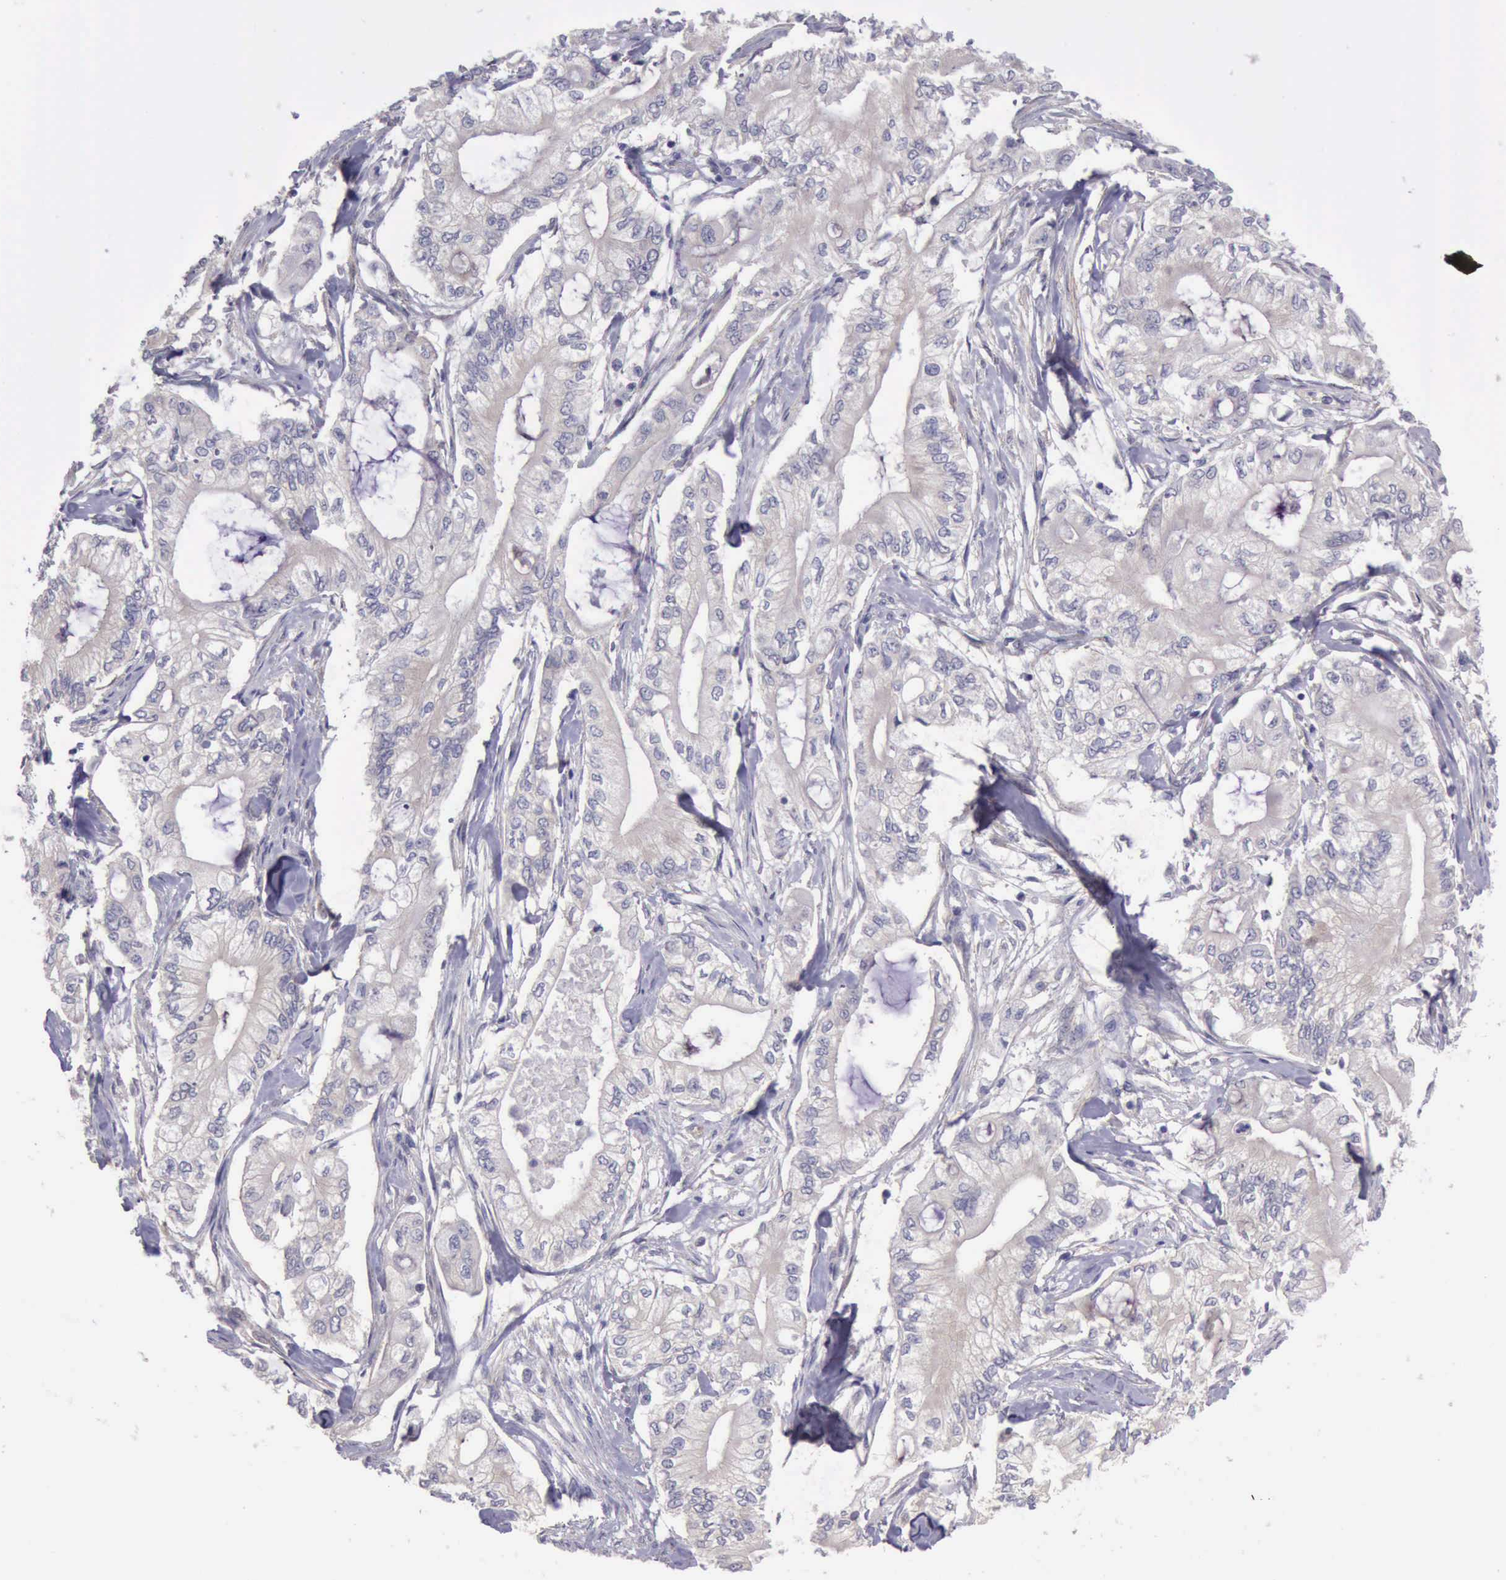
{"staining": {"intensity": "negative", "quantity": "none", "location": "none"}, "tissue": "pancreatic cancer", "cell_type": "Tumor cells", "image_type": "cancer", "snomed": [{"axis": "morphology", "description": "Adenocarcinoma, NOS"}, {"axis": "topography", "description": "Pancreas"}], "caption": "There is no significant positivity in tumor cells of pancreatic adenocarcinoma. (DAB (3,3'-diaminobenzidine) immunohistochemistry, high magnification).", "gene": "KCND1", "patient": {"sex": "male", "age": 79}}